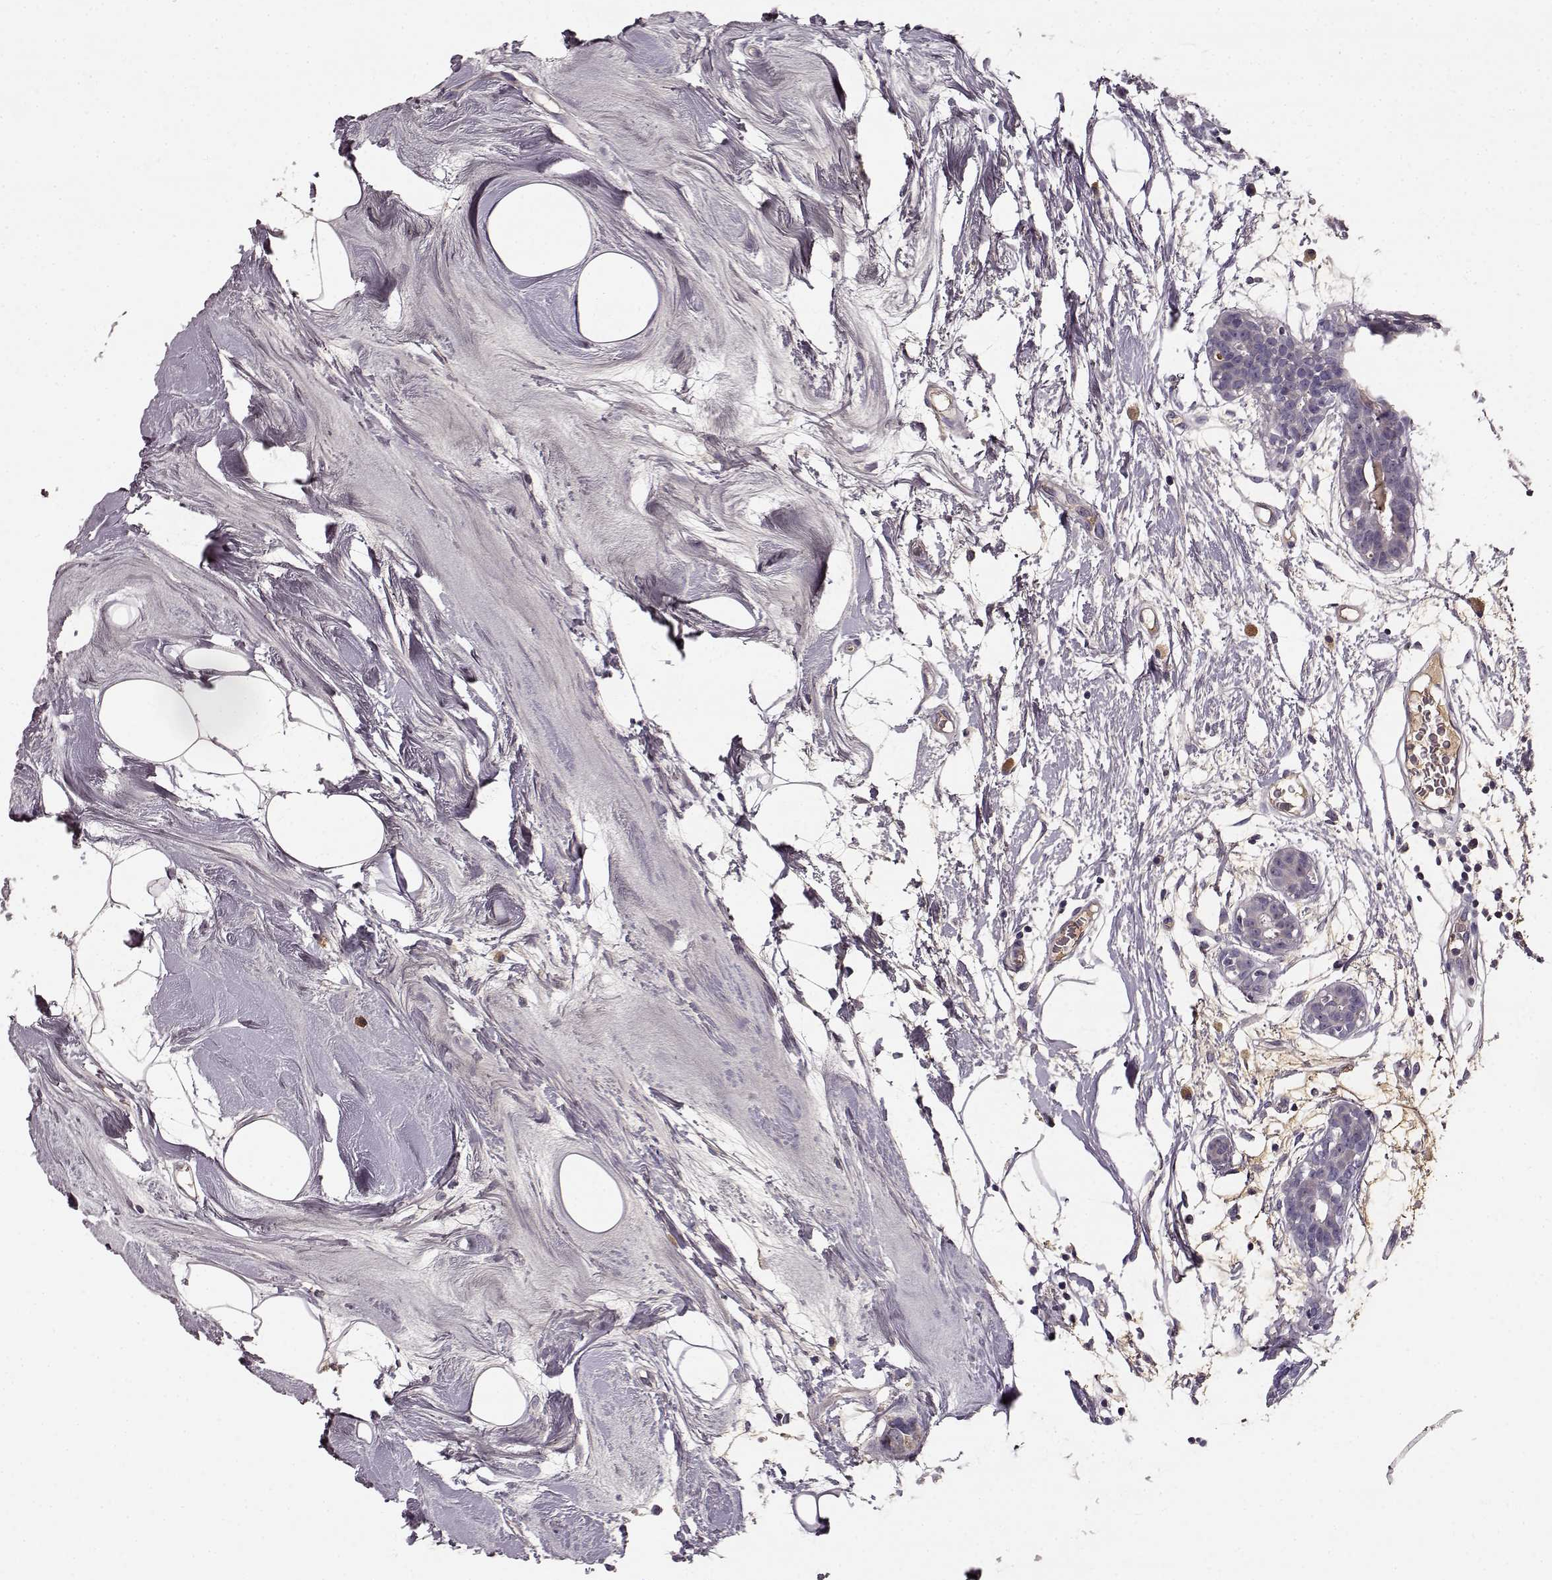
{"staining": {"intensity": "negative", "quantity": "none", "location": "none"}, "tissue": "breast cancer", "cell_type": "Tumor cells", "image_type": "cancer", "snomed": [{"axis": "morphology", "description": "Normal tissue, NOS"}, {"axis": "morphology", "description": "Duct carcinoma"}, {"axis": "topography", "description": "Breast"}], "caption": "Tumor cells are negative for brown protein staining in breast cancer.", "gene": "YJEFN3", "patient": {"sex": "female", "age": 40}}